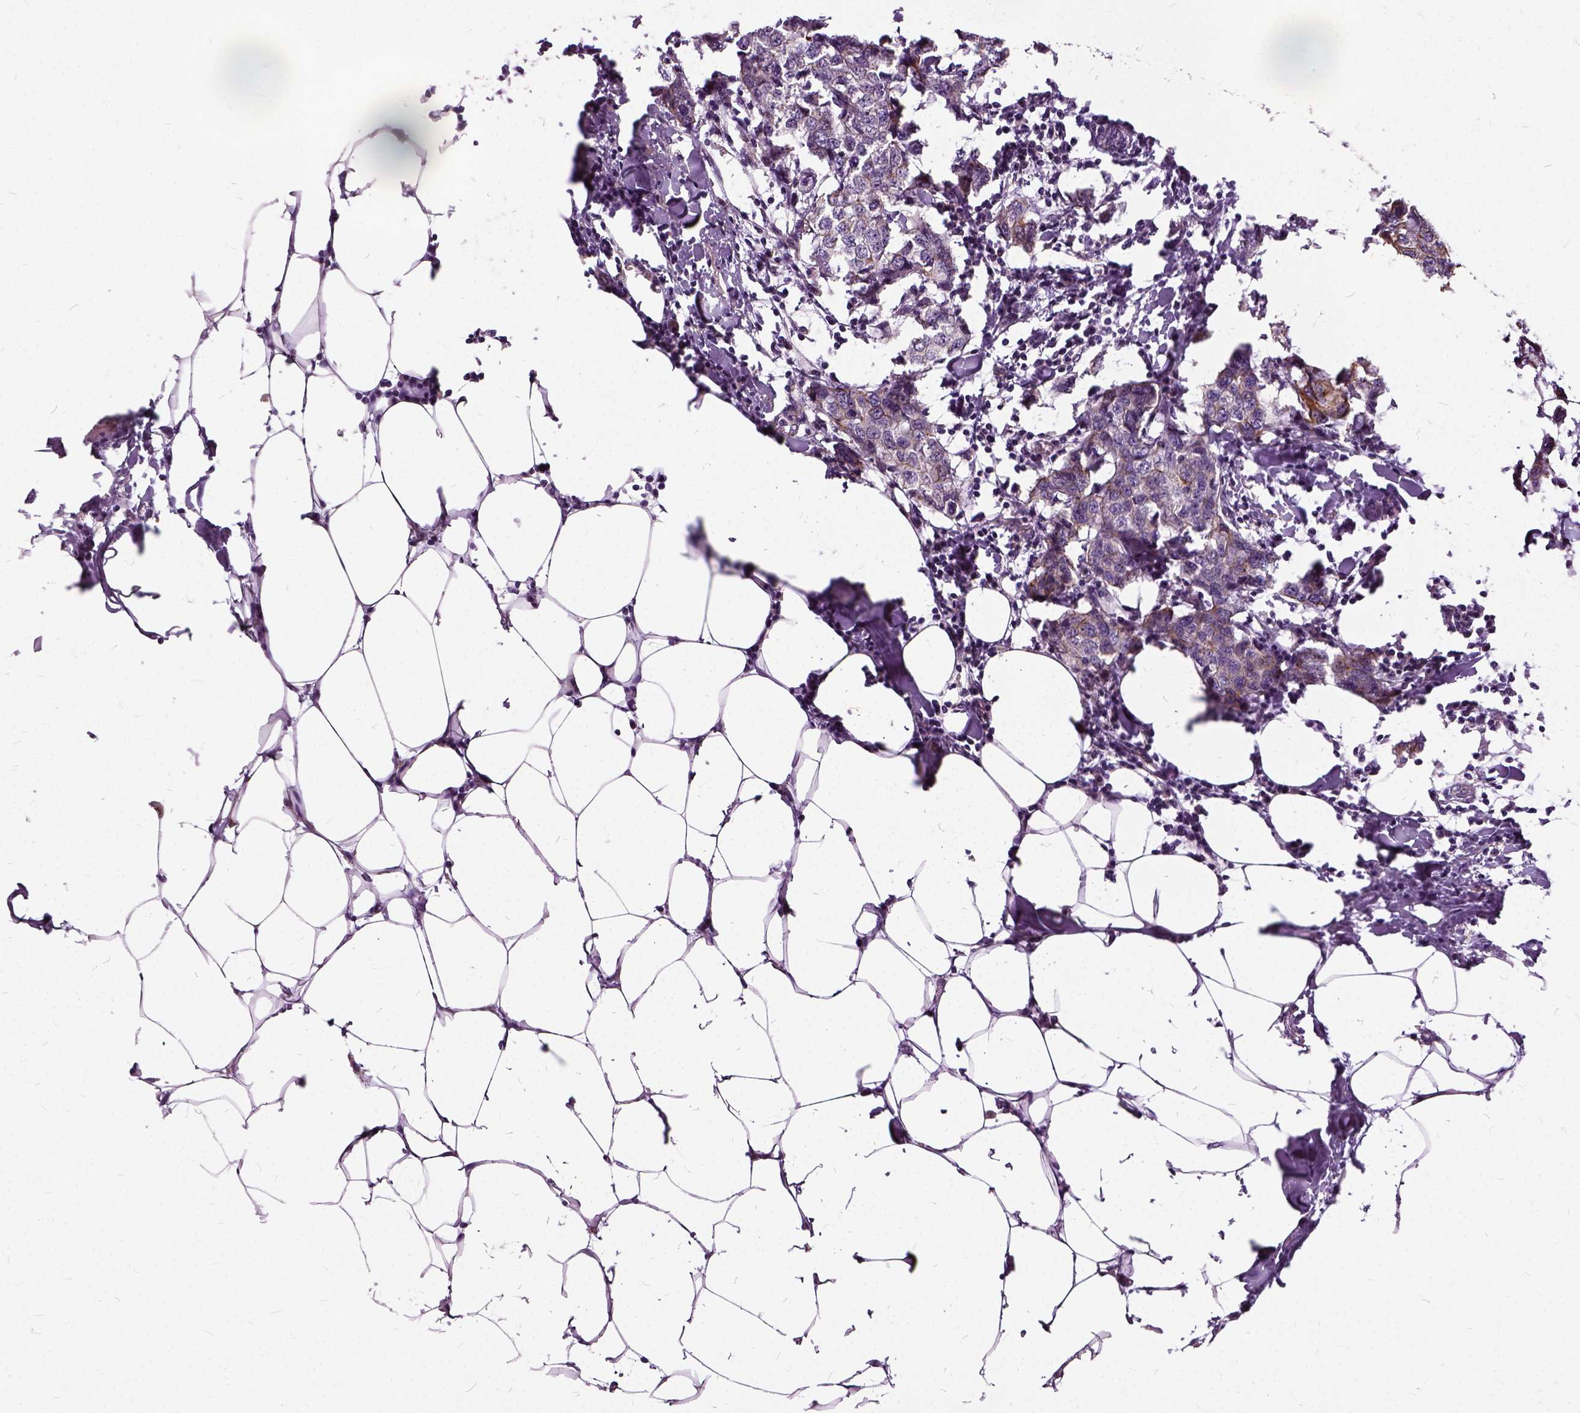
{"staining": {"intensity": "weak", "quantity": "<25%", "location": "cytoplasmic/membranous"}, "tissue": "breast cancer", "cell_type": "Tumor cells", "image_type": "cancer", "snomed": [{"axis": "morphology", "description": "Duct carcinoma"}, {"axis": "topography", "description": "Breast"}], "caption": "DAB (3,3'-diaminobenzidine) immunohistochemical staining of human invasive ductal carcinoma (breast) shows no significant staining in tumor cells.", "gene": "ILRUN", "patient": {"sex": "female", "age": 27}}